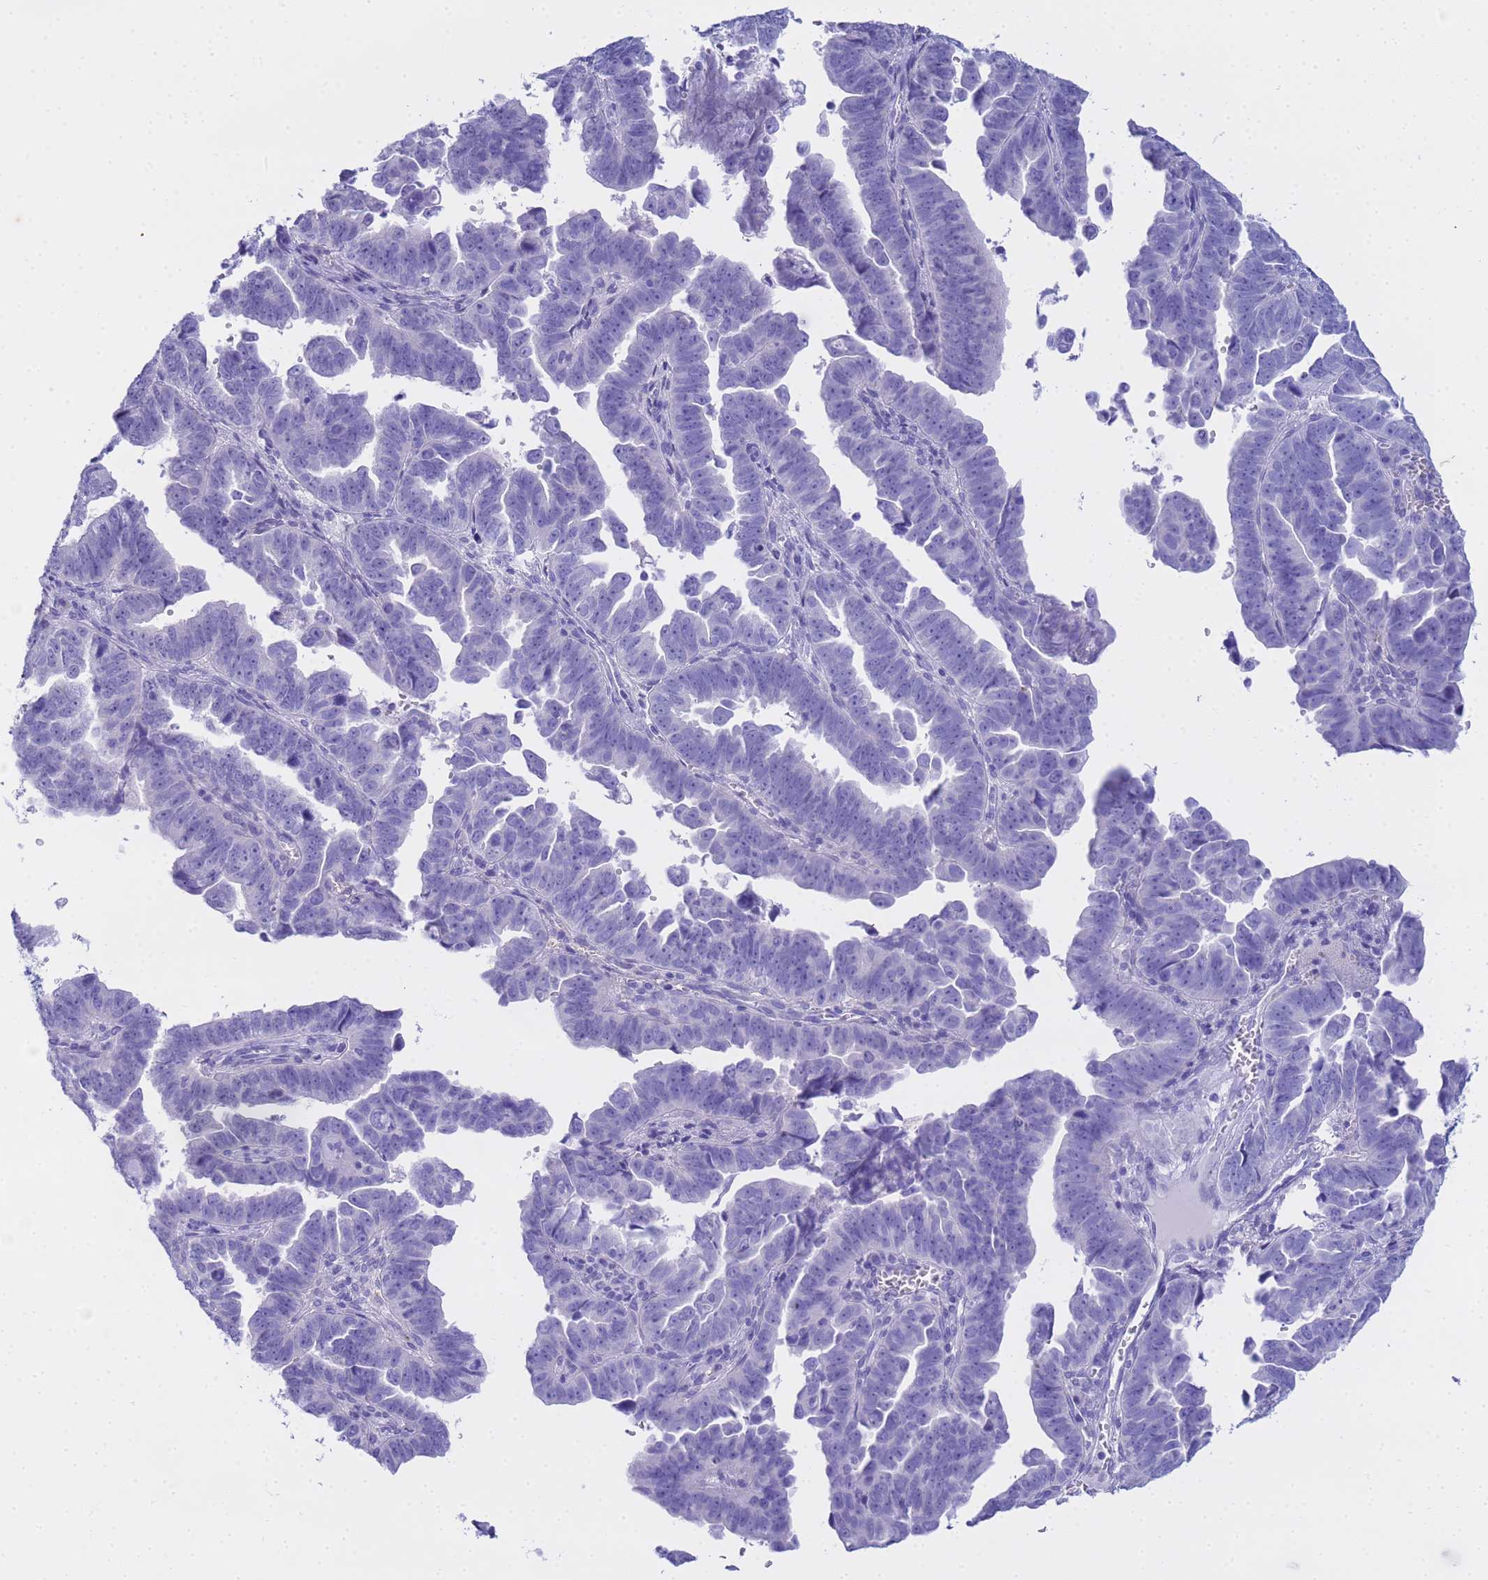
{"staining": {"intensity": "negative", "quantity": "none", "location": "none"}, "tissue": "endometrial cancer", "cell_type": "Tumor cells", "image_type": "cancer", "snomed": [{"axis": "morphology", "description": "Adenocarcinoma, NOS"}, {"axis": "topography", "description": "Endometrium"}], "caption": "Protein analysis of endometrial cancer shows no significant expression in tumor cells.", "gene": "AQP12A", "patient": {"sex": "female", "age": 75}}